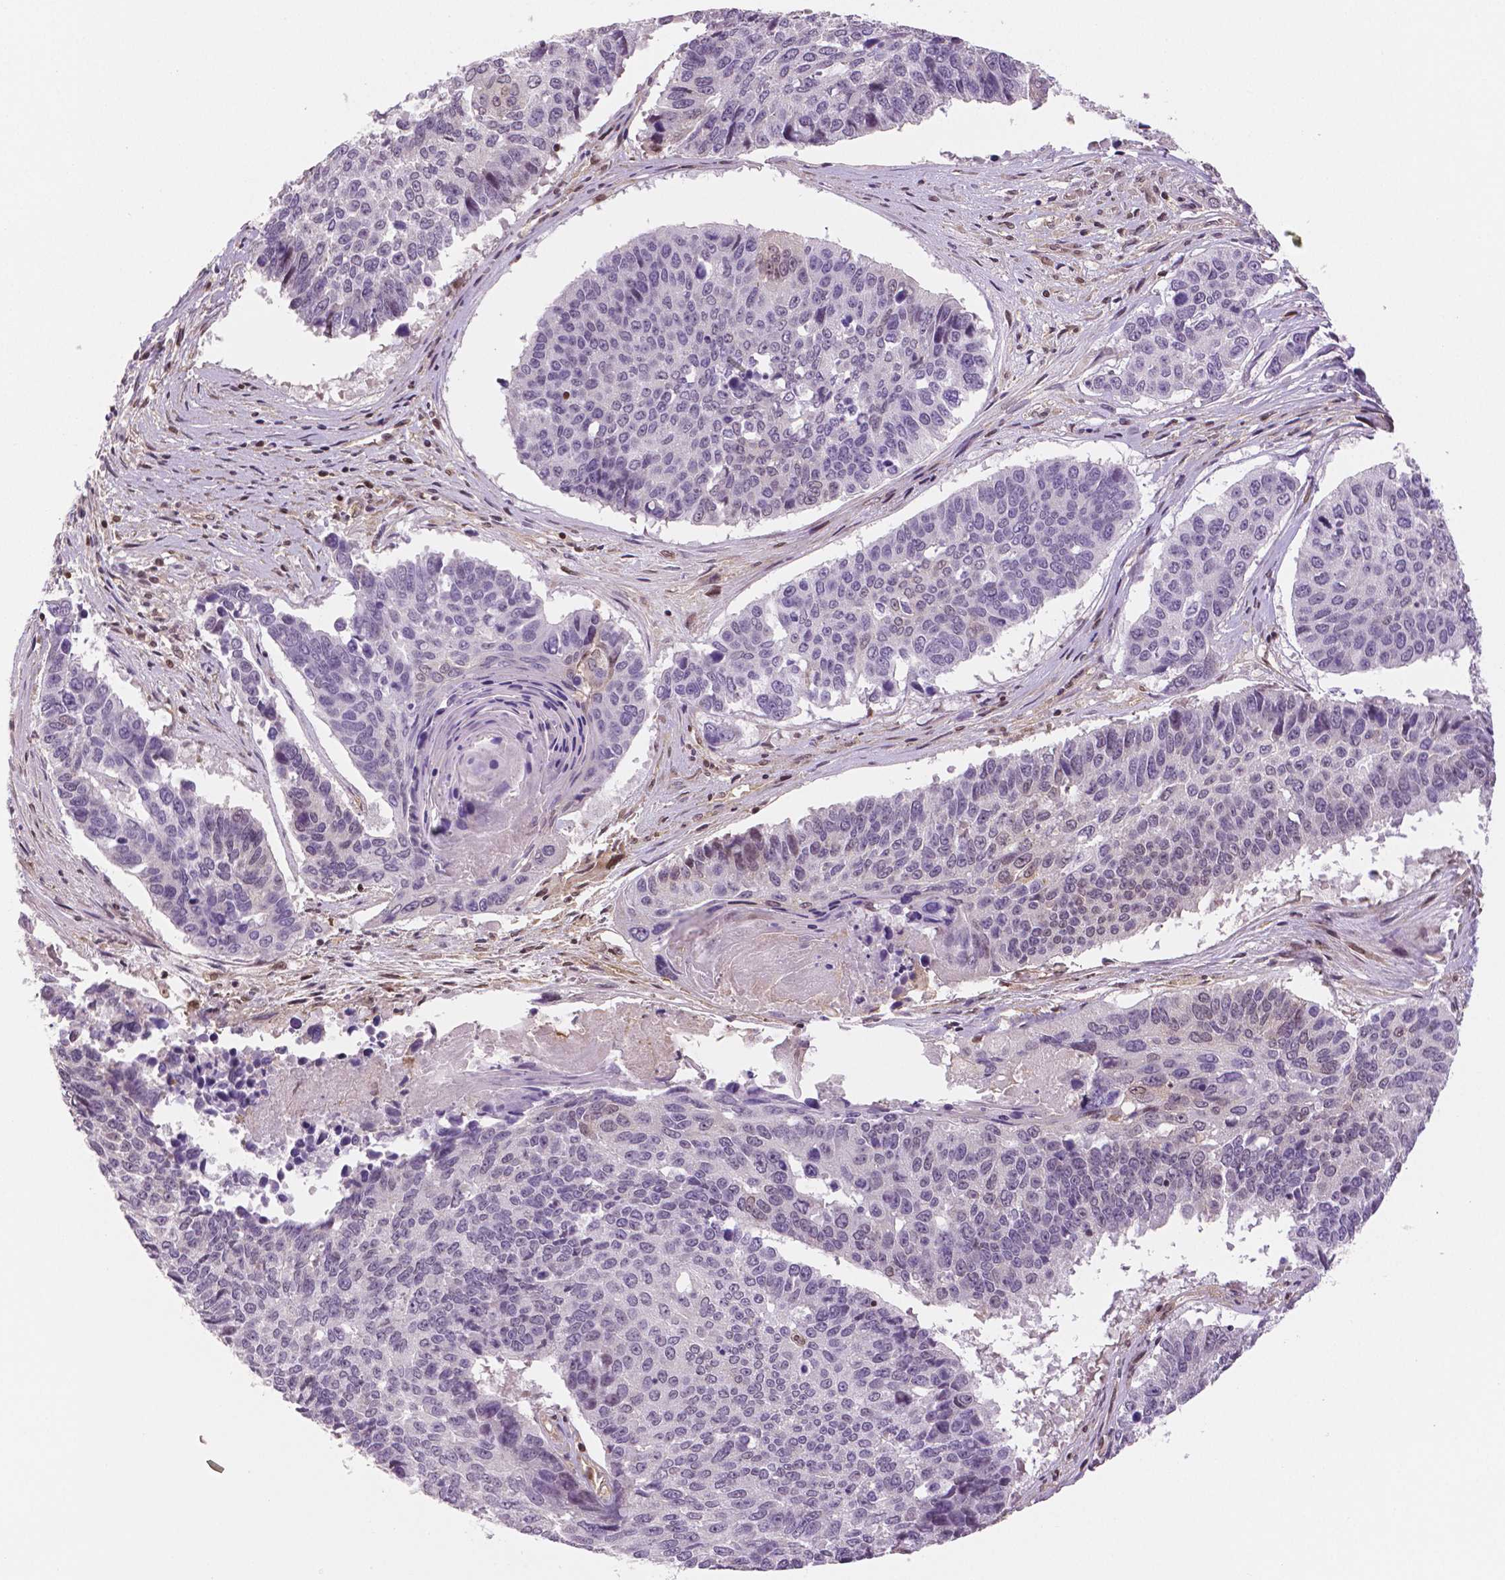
{"staining": {"intensity": "negative", "quantity": "none", "location": "none"}, "tissue": "lung cancer", "cell_type": "Tumor cells", "image_type": "cancer", "snomed": [{"axis": "morphology", "description": "Squamous cell carcinoma, NOS"}, {"axis": "topography", "description": "Lung"}], "caption": "Human lung squamous cell carcinoma stained for a protein using immunohistochemistry demonstrates no expression in tumor cells.", "gene": "STAT3", "patient": {"sex": "male", "age": 73}}